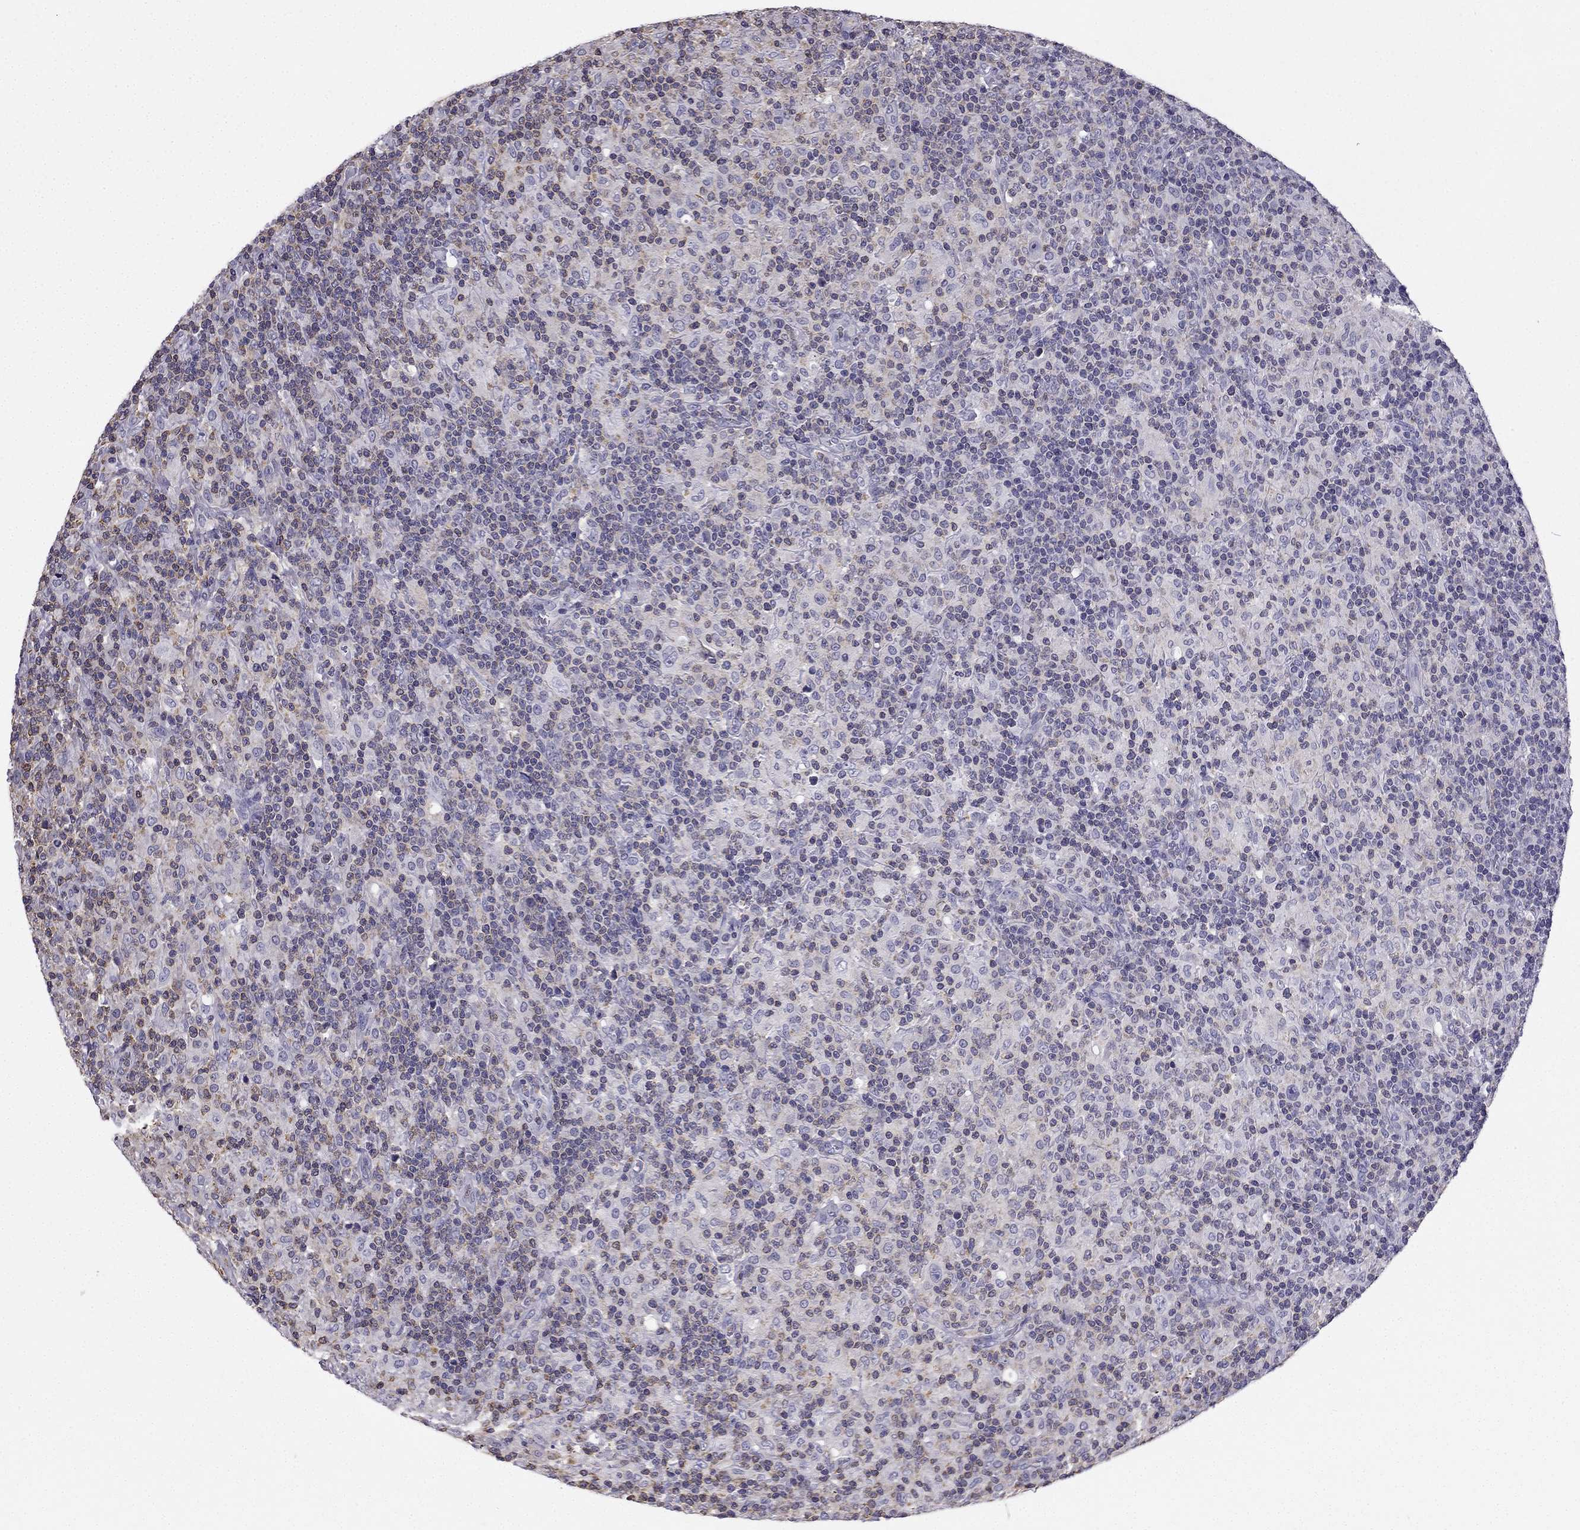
{"staining": {"intensity": "negative", "quantity": "none", "location": "none"}, "tissue": "lymphoma", "cell_type": "Tumor cells", "image_type": "cancer", "snomed": [{"axis": "morphology", "description": "Hodgkin's disease, NOS"}, {"axis": "topography", "description": "Lymph node"}], "caption": "High power microscopy photomicrograph of an immunohistochemistry micrograph of lymphoma, revealing no significant positivity in tumor cells.", "gene": "CCK", "patient": {"sex": "male", "age": 70}}